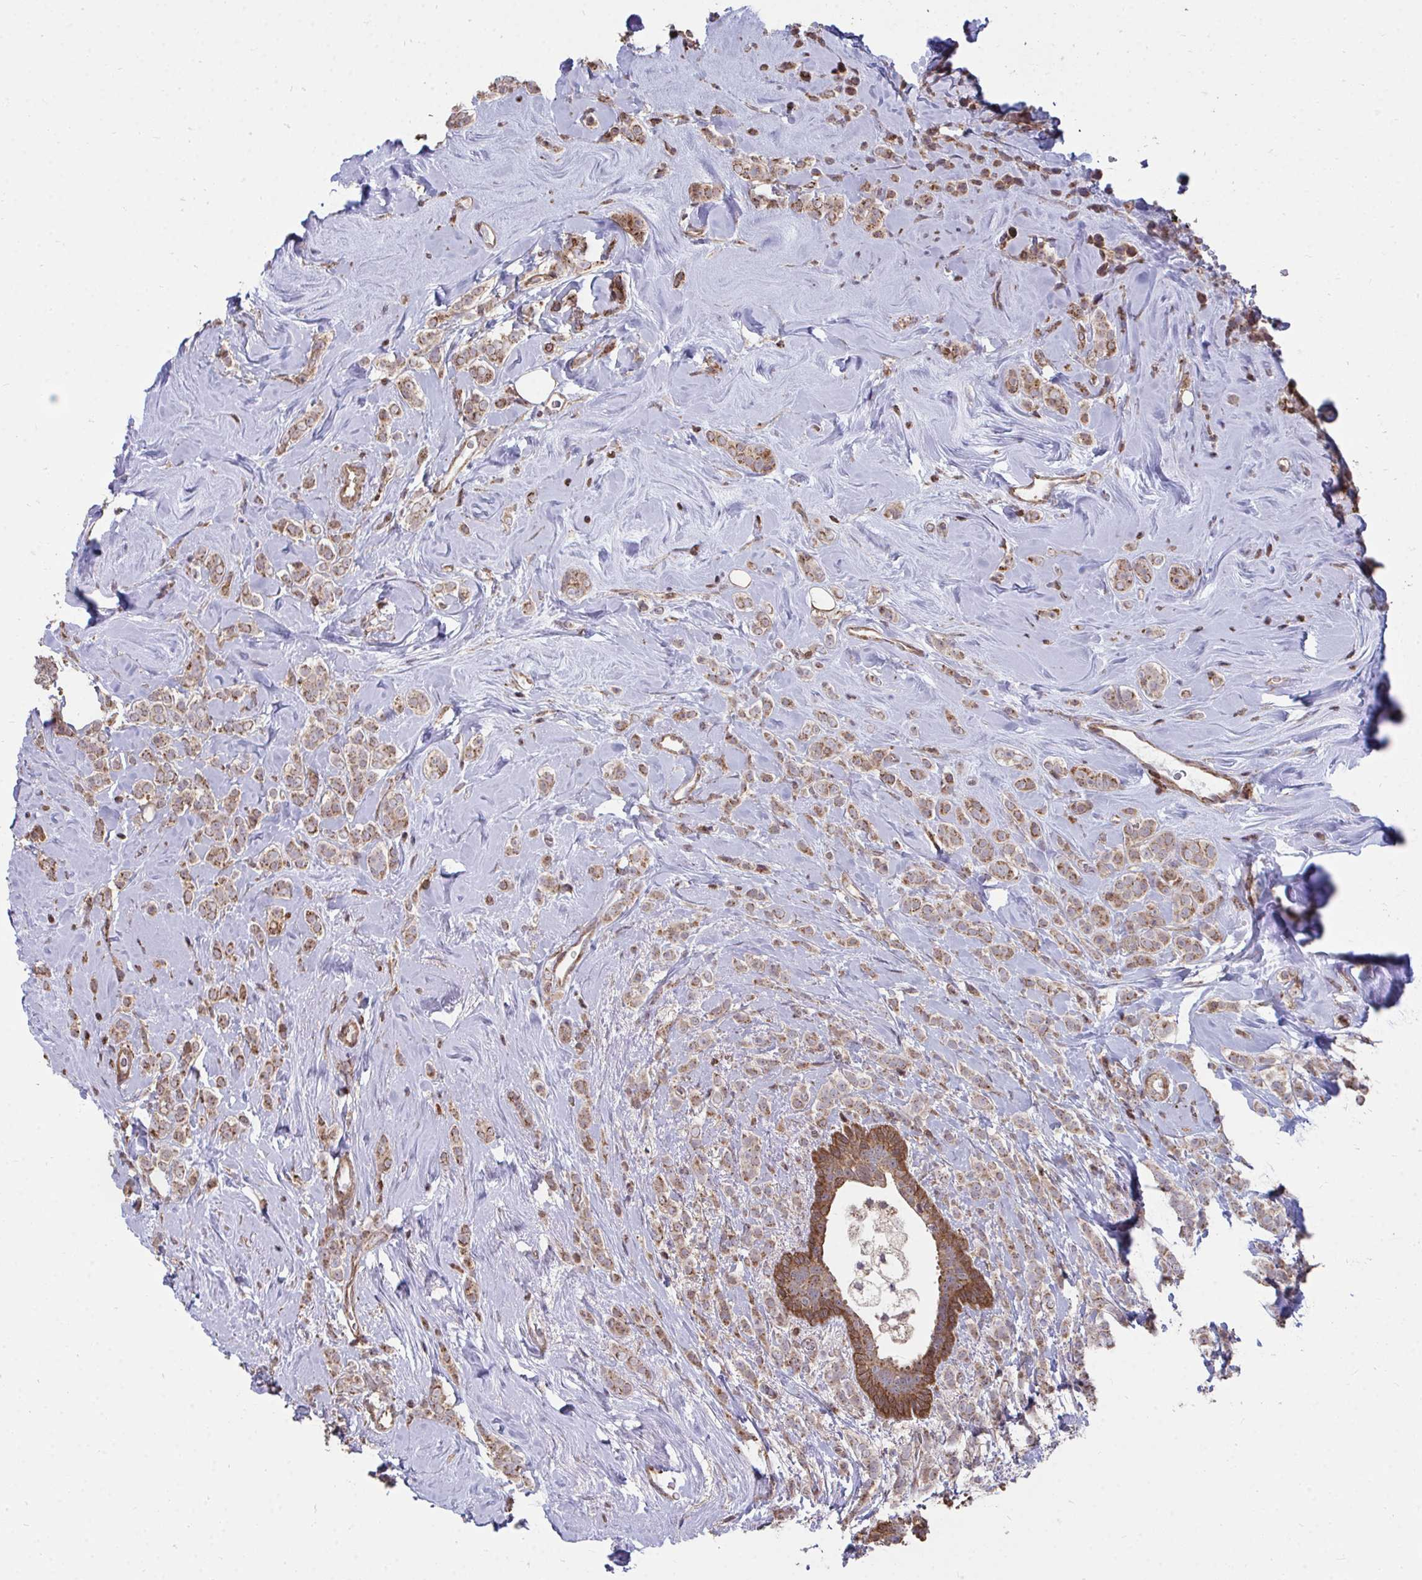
{"staining": {"intensity": "weak", "quantity": ">75%", "location": "cytoplasmic/membranous"}, "tissue": "breast cancer", "cell_type": "Tumor cells", "image_type": "cancer", "snomed": [{"axis": "morphology", "description": "Lobular carcinoma"}, {"axis": "topography", "description": "Breast"}], "caption": "A brown stain shows weak cytoplasmic/membranous staining of a protein in breast cancer tumor cells. (Stains: DAB in brown, nuclei in blue, Microscopy: brightfield microscopy at high magnification).", "gene": "DNAJA2", "patient": {"sex": "female", "age": 49}}